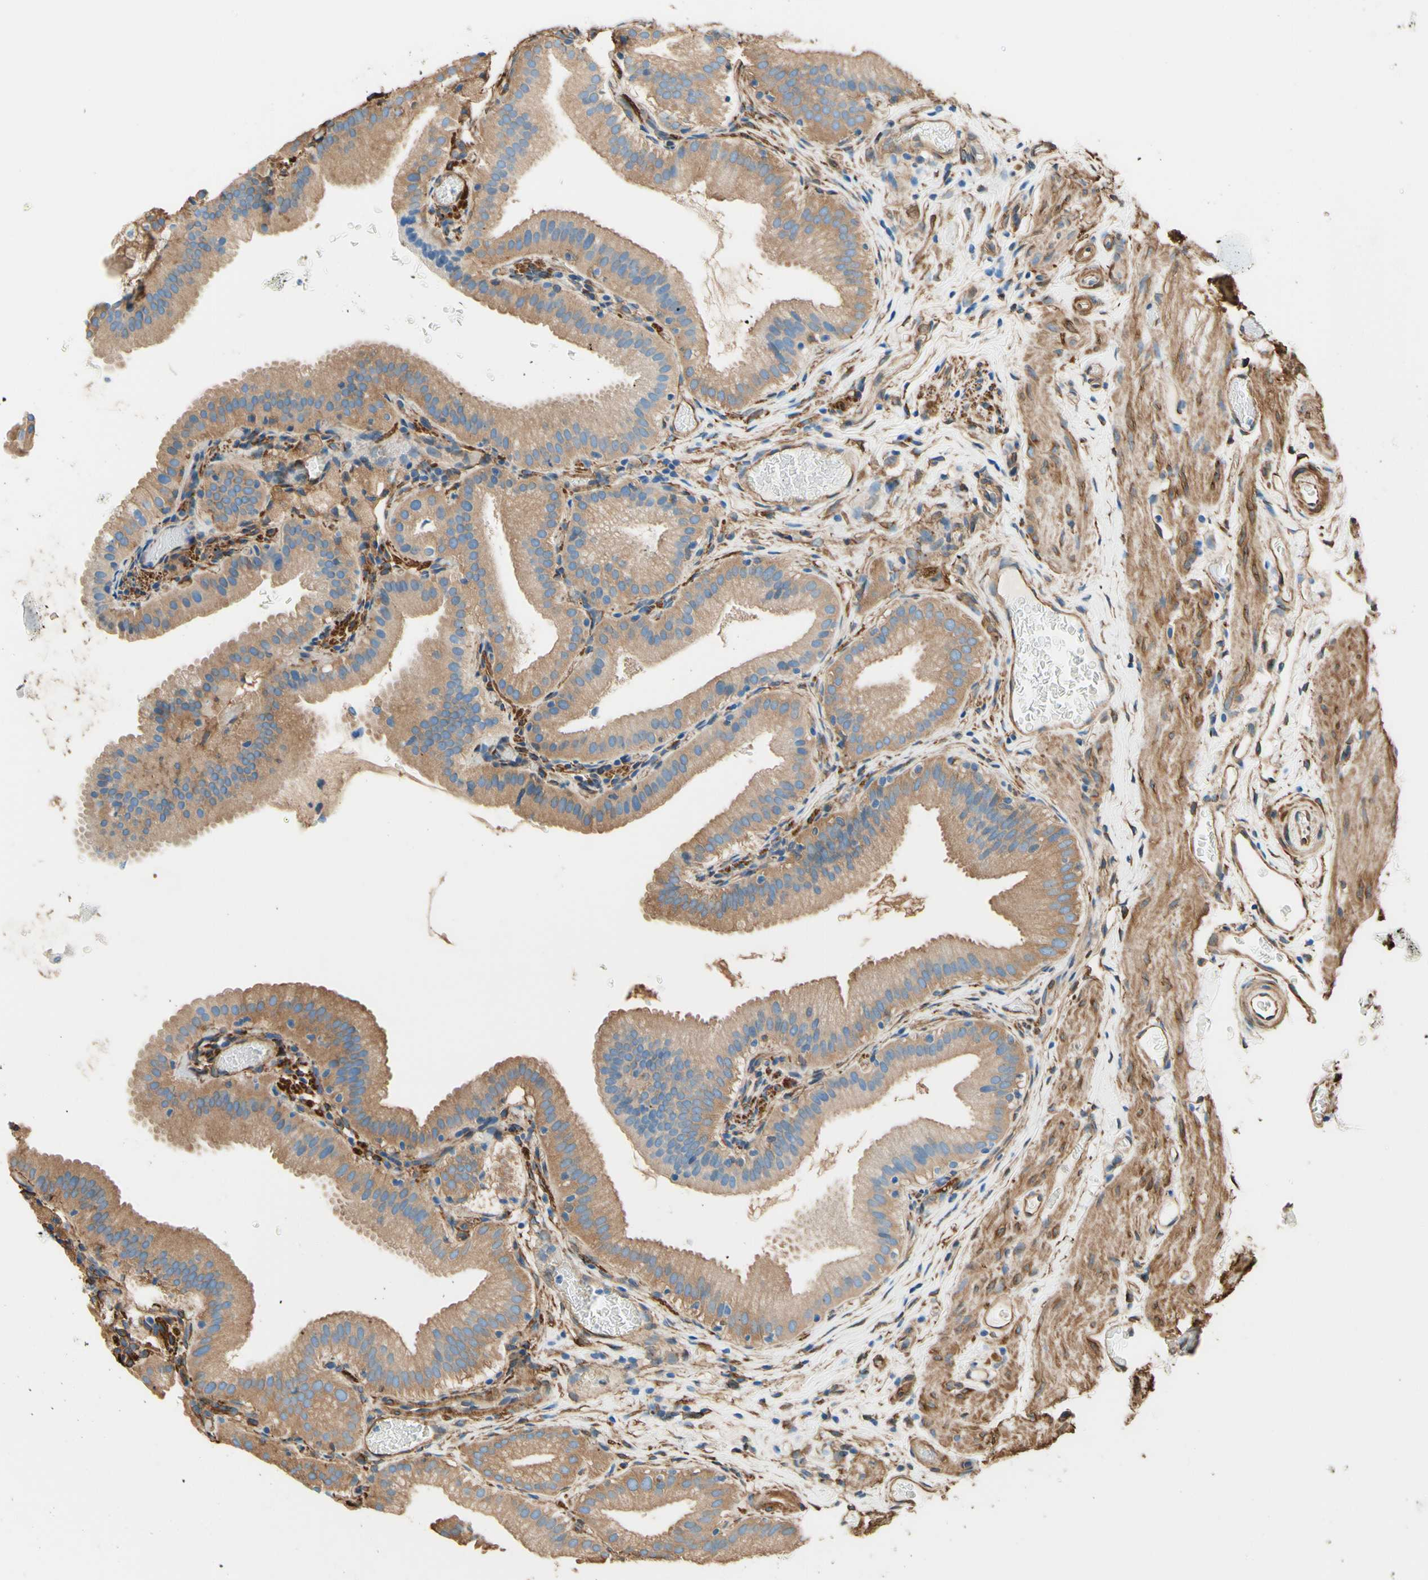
{"staining": {"intensity": "weak", "quantity": ">75%", "location": "cytoplasmic/membranous"}, "tissue": "gallbladder", "cell_type": "Glandular cells", "image_type": "normal", "snomed": [{"axis": "morphology", "description": "Normal tissue, NOS"}, {"axis": "topography", "description": "Gallbladder"}], "caption": "Protein staining of unremarkable gallbladder demonstrates weak cytoplasmic/membranous positivity in about >75% of glandular cells.", "gene": "DPYSL3", "patient": {"sex": "male", "age": 54}}